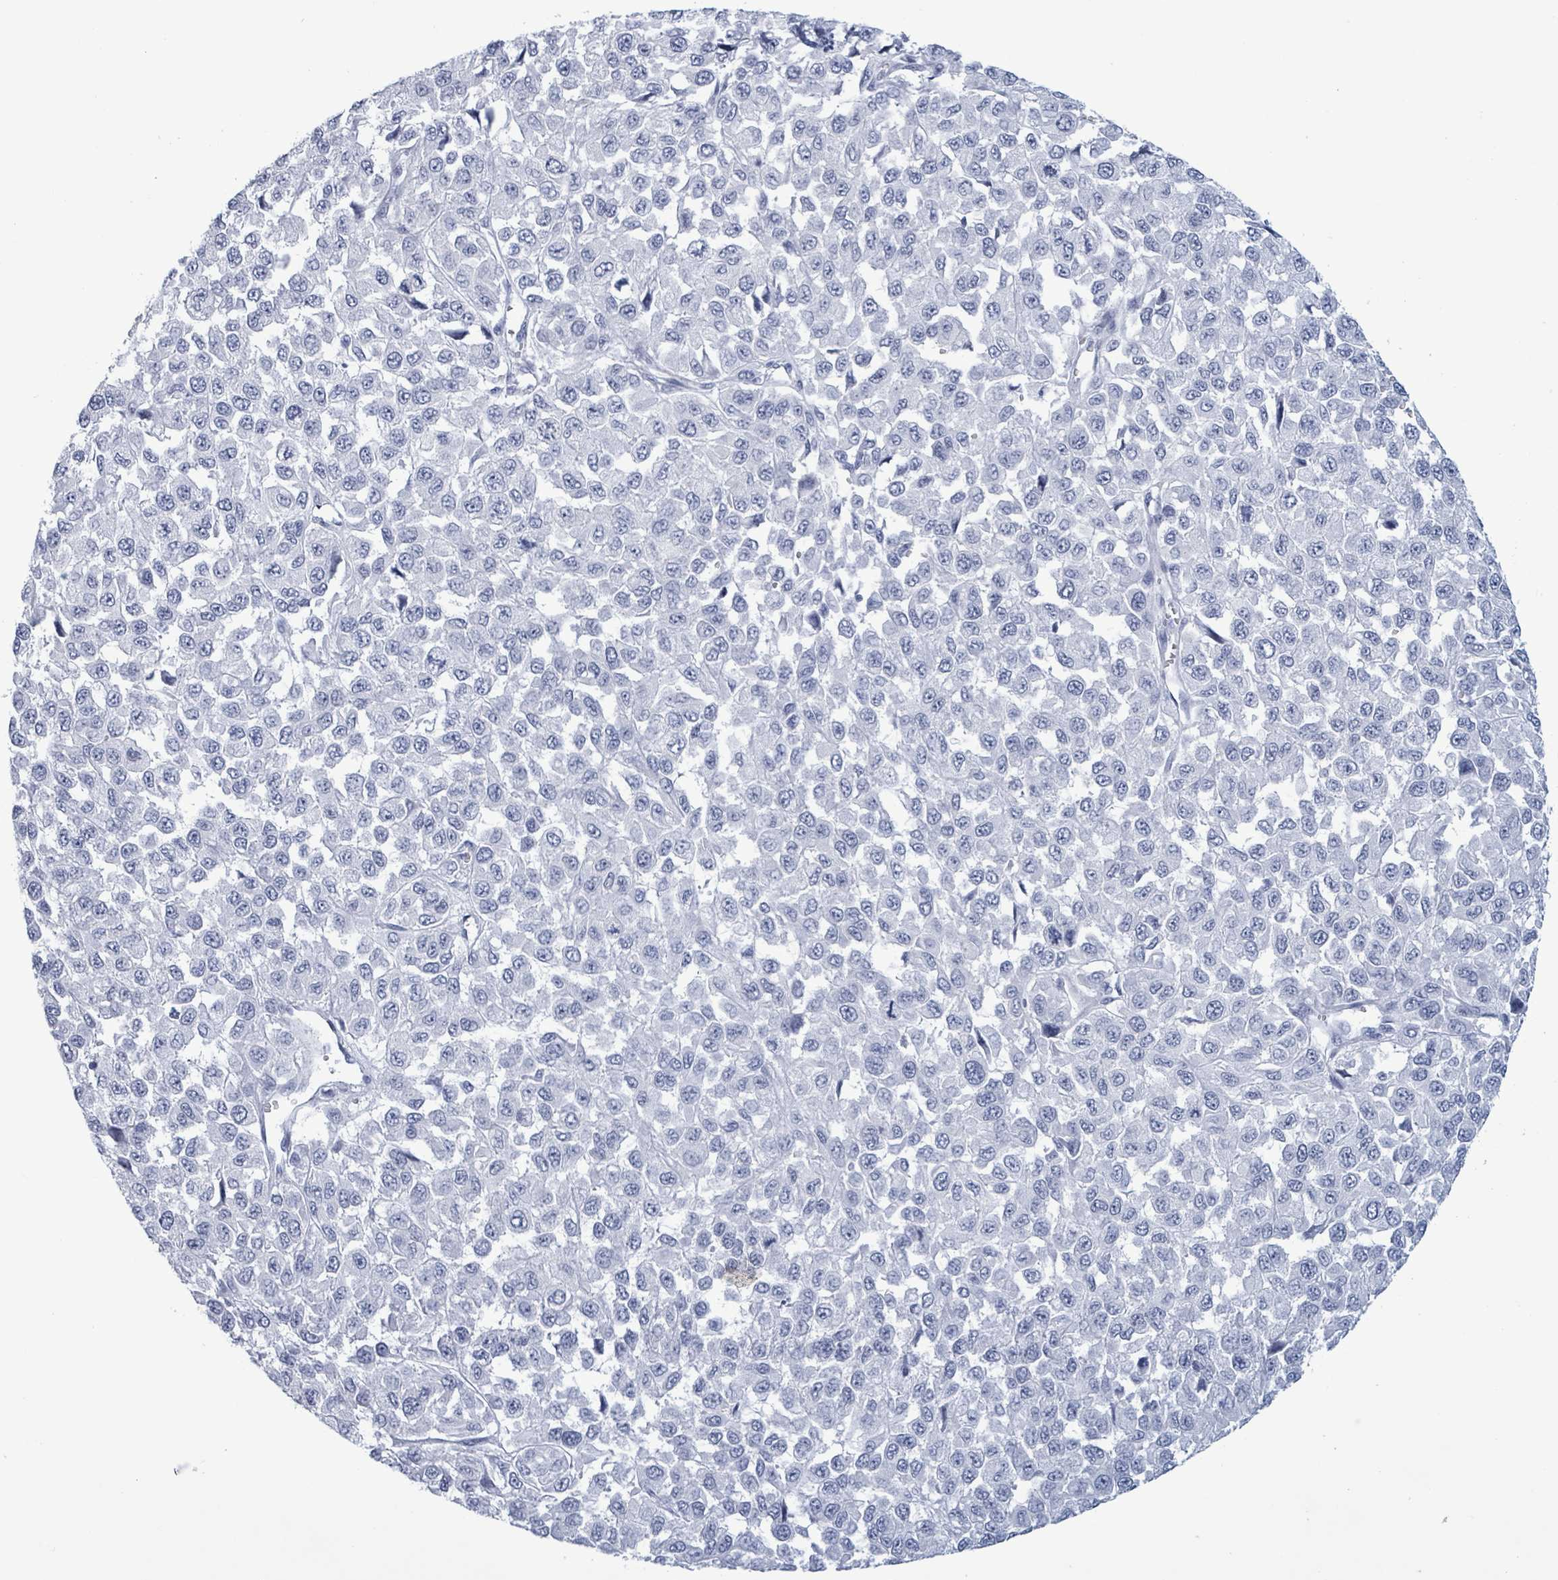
{"staining": {"intensity": "negative", "quantity": "none", "location": "none"}, "tissue": "melanoma", "cell_type": "Tumor cells", "image_type": "cancer", "snomed": [{"axis": "morphology", "description": "Malignant melanoma, NOS"}, {"axis": "topography", "description": "Skin"}], "caption": "Tumor cells show no significant protein staining in malignant melanoma.", "gene": "ZNF771", "patient": {"sex": "male", "age": 62}}